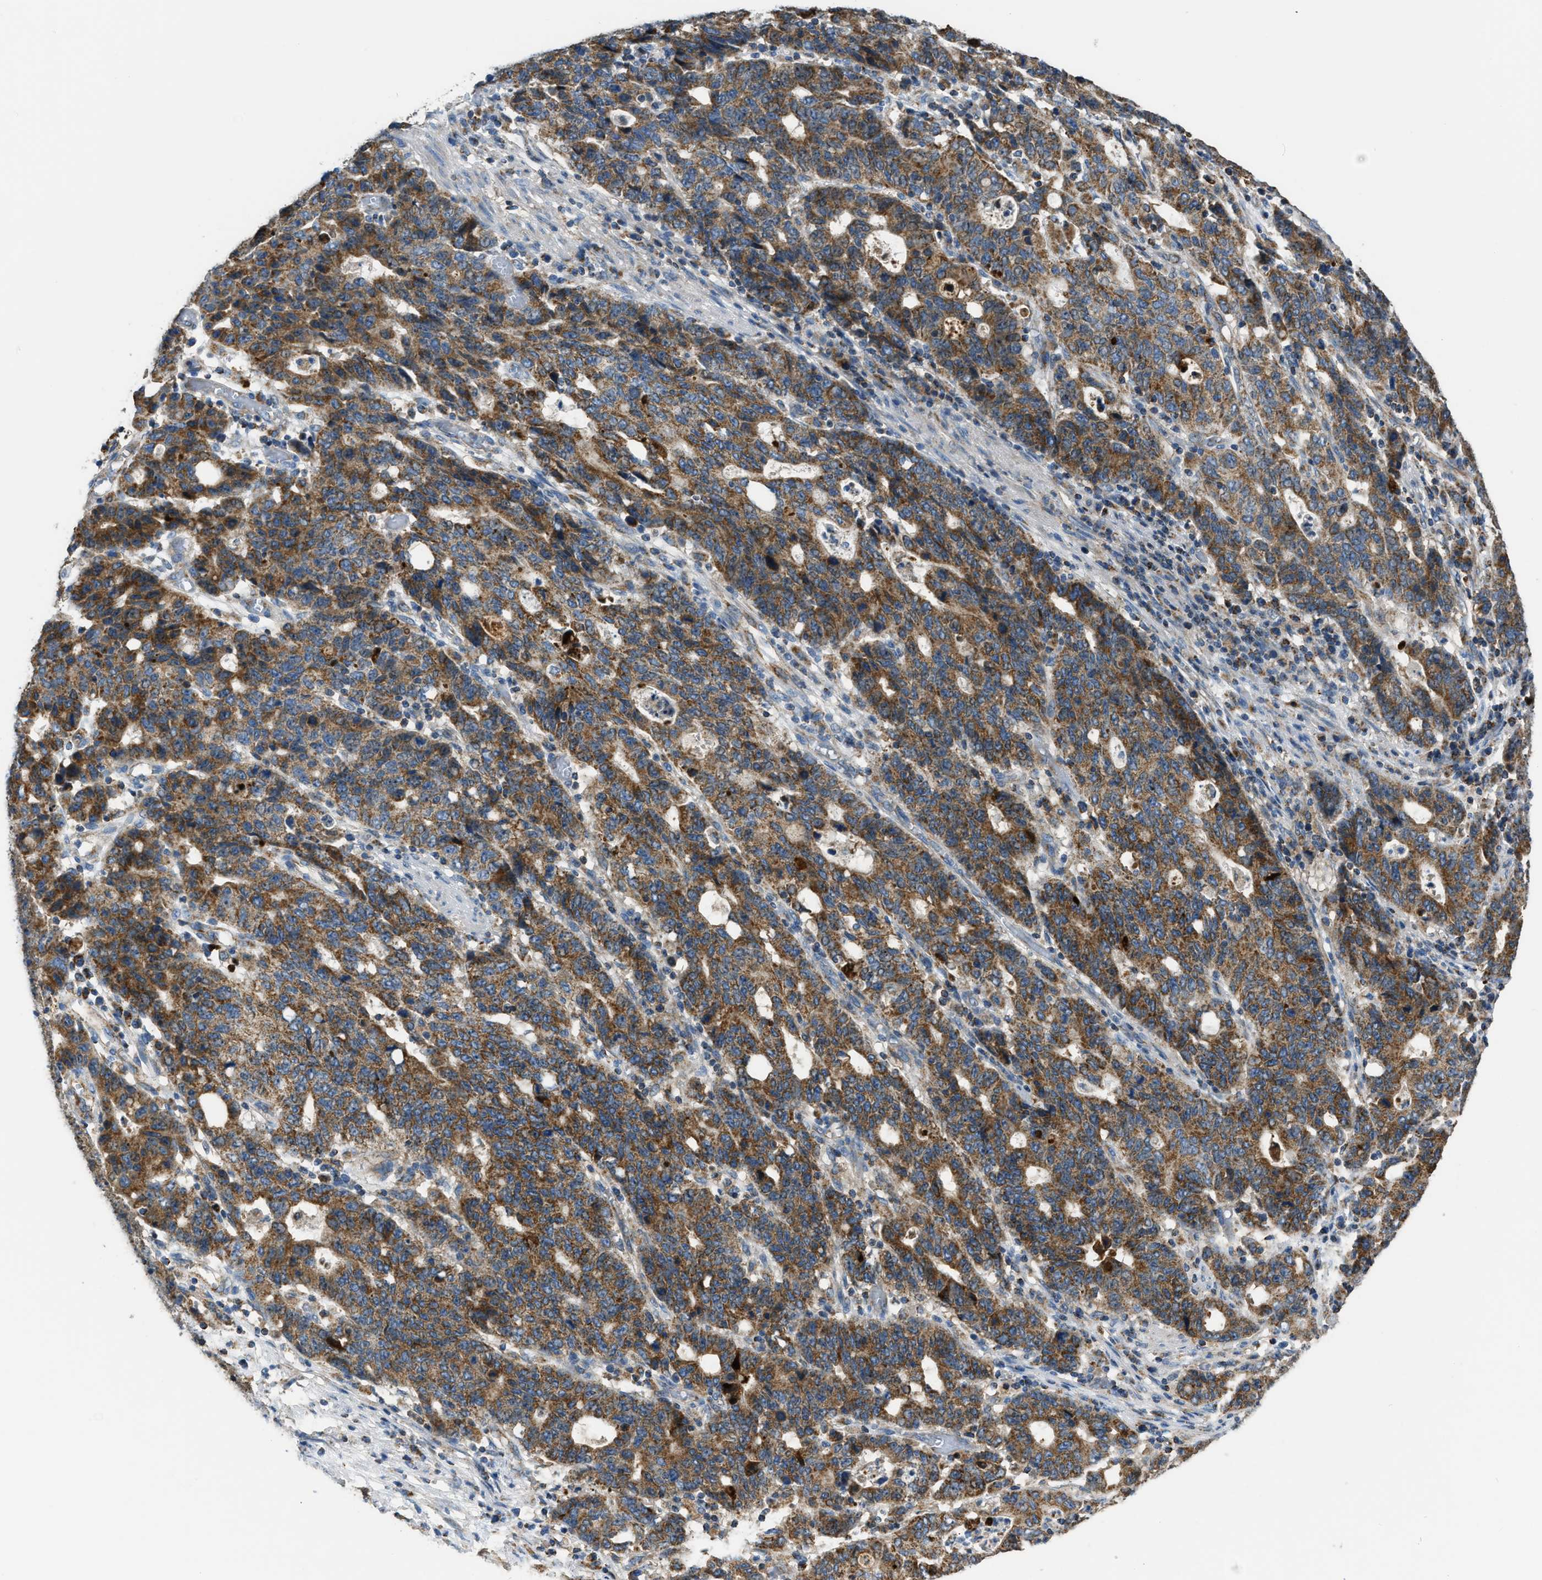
{"staining": {"intensity": "moderate", "quantity": ">75%", "location": "cytoplasmic/membranous"}, "tissue": "stomach cancer", "cell_type": "Tumor cells", "image_type": "cancer", "snomed": [{"axis": "morphology", "description": "Adenocarcinoma, NOS"}, {"axis": "topography", "description": "Stomach, upper"}], "caption": "IHC of human adenocarcinoma (stomach) shows medium levels of moderate cytoplasmic/membranous expression in about >75% of tumor cells.", "gene": "ETFB", "patient": {"sex": "male", "age": 69}}